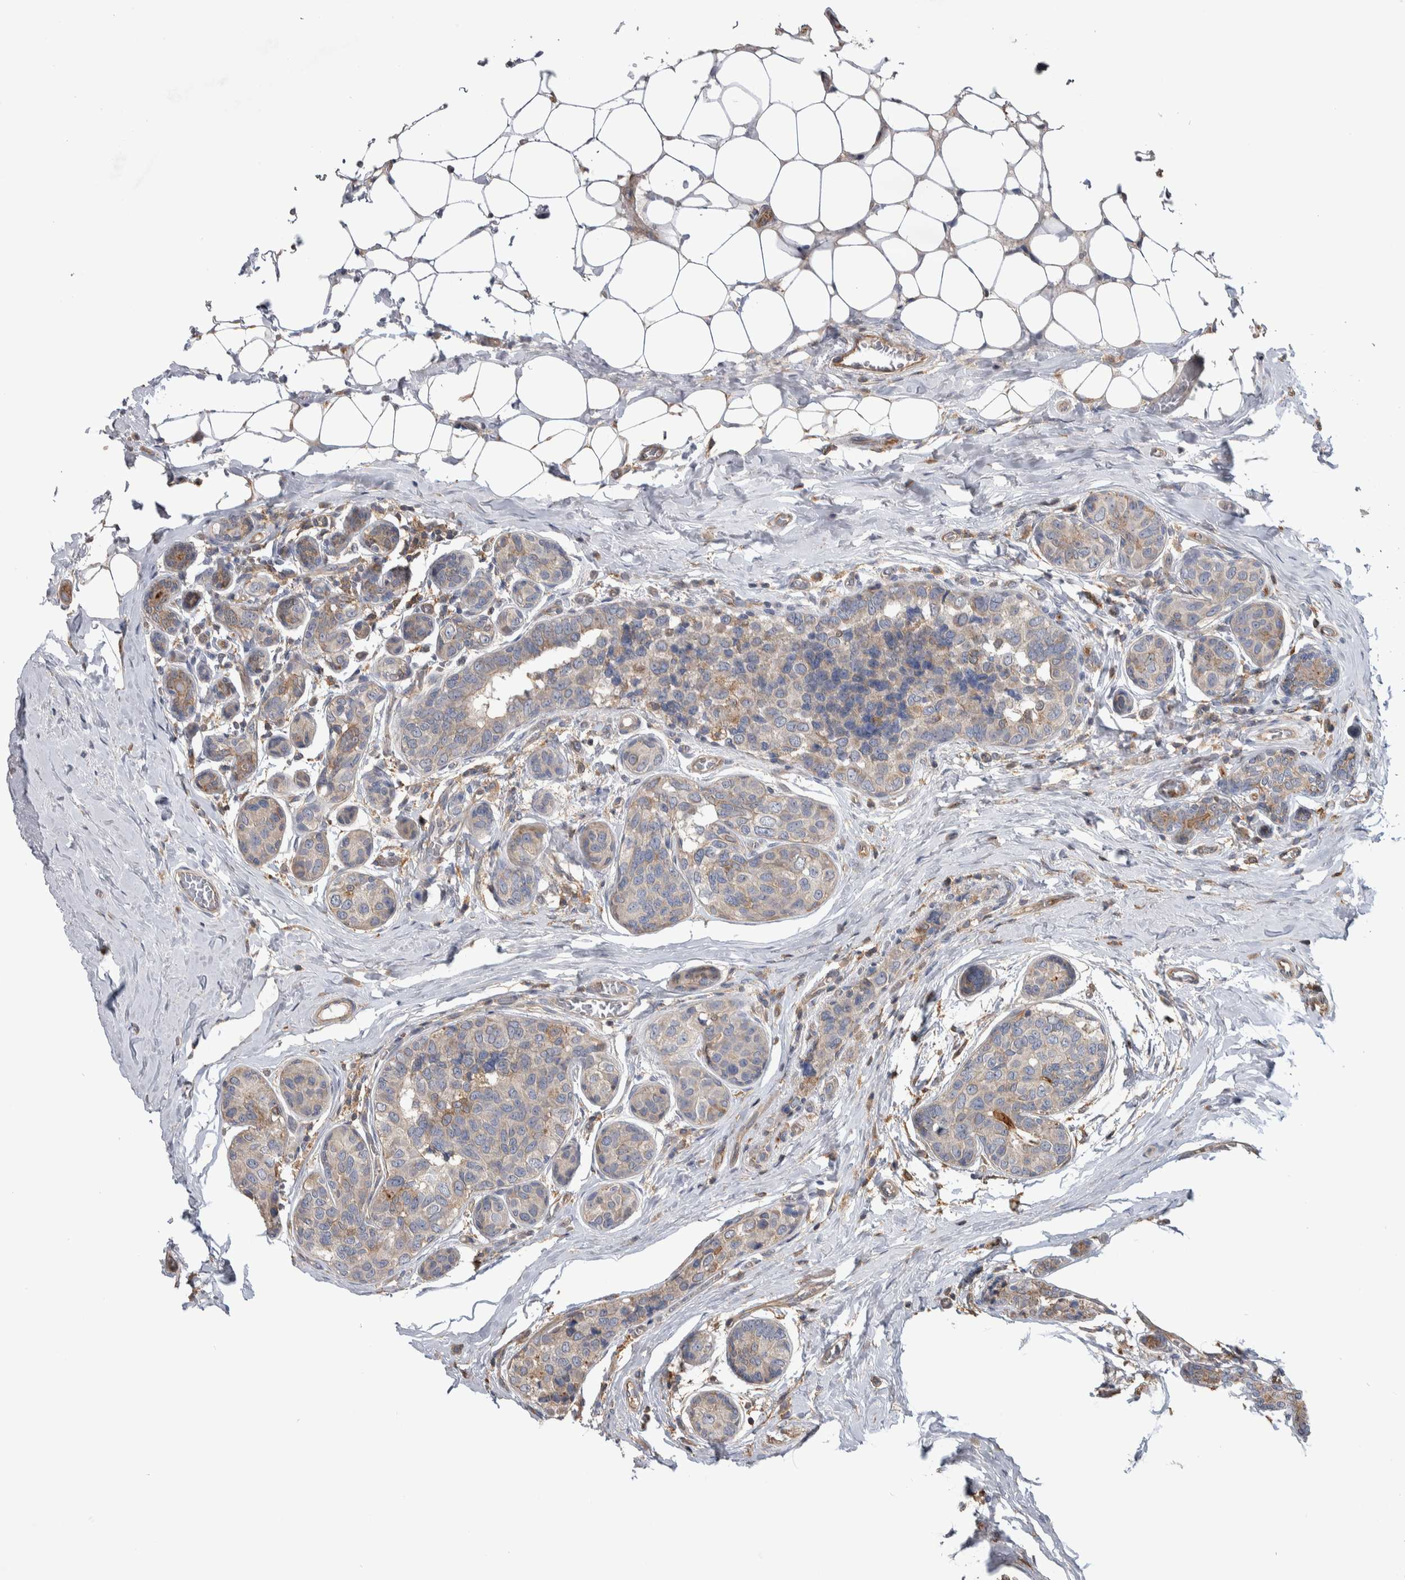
{"staining": {"intensity": "weak", "quantity": ">75%", "location": "cytoplasmic/membranous"}, "tissue": "breast cancer", "cell_type": "Tumor cells", "image_type": "cancer", "snomed": [{"axis": "morphology", "description": "Normal tissue, NOS"}, {"axis": "morphology", "description": "Duct carcinoma"}, {"axis": "topography", "description": "Breast"}], "caption": "Human breast intraductal carcinoma stained with a protein marker demonstrates weak staining in tumor cells.", "gene": "SDCBP", "patient": {"sex": "female", "age": 43}}